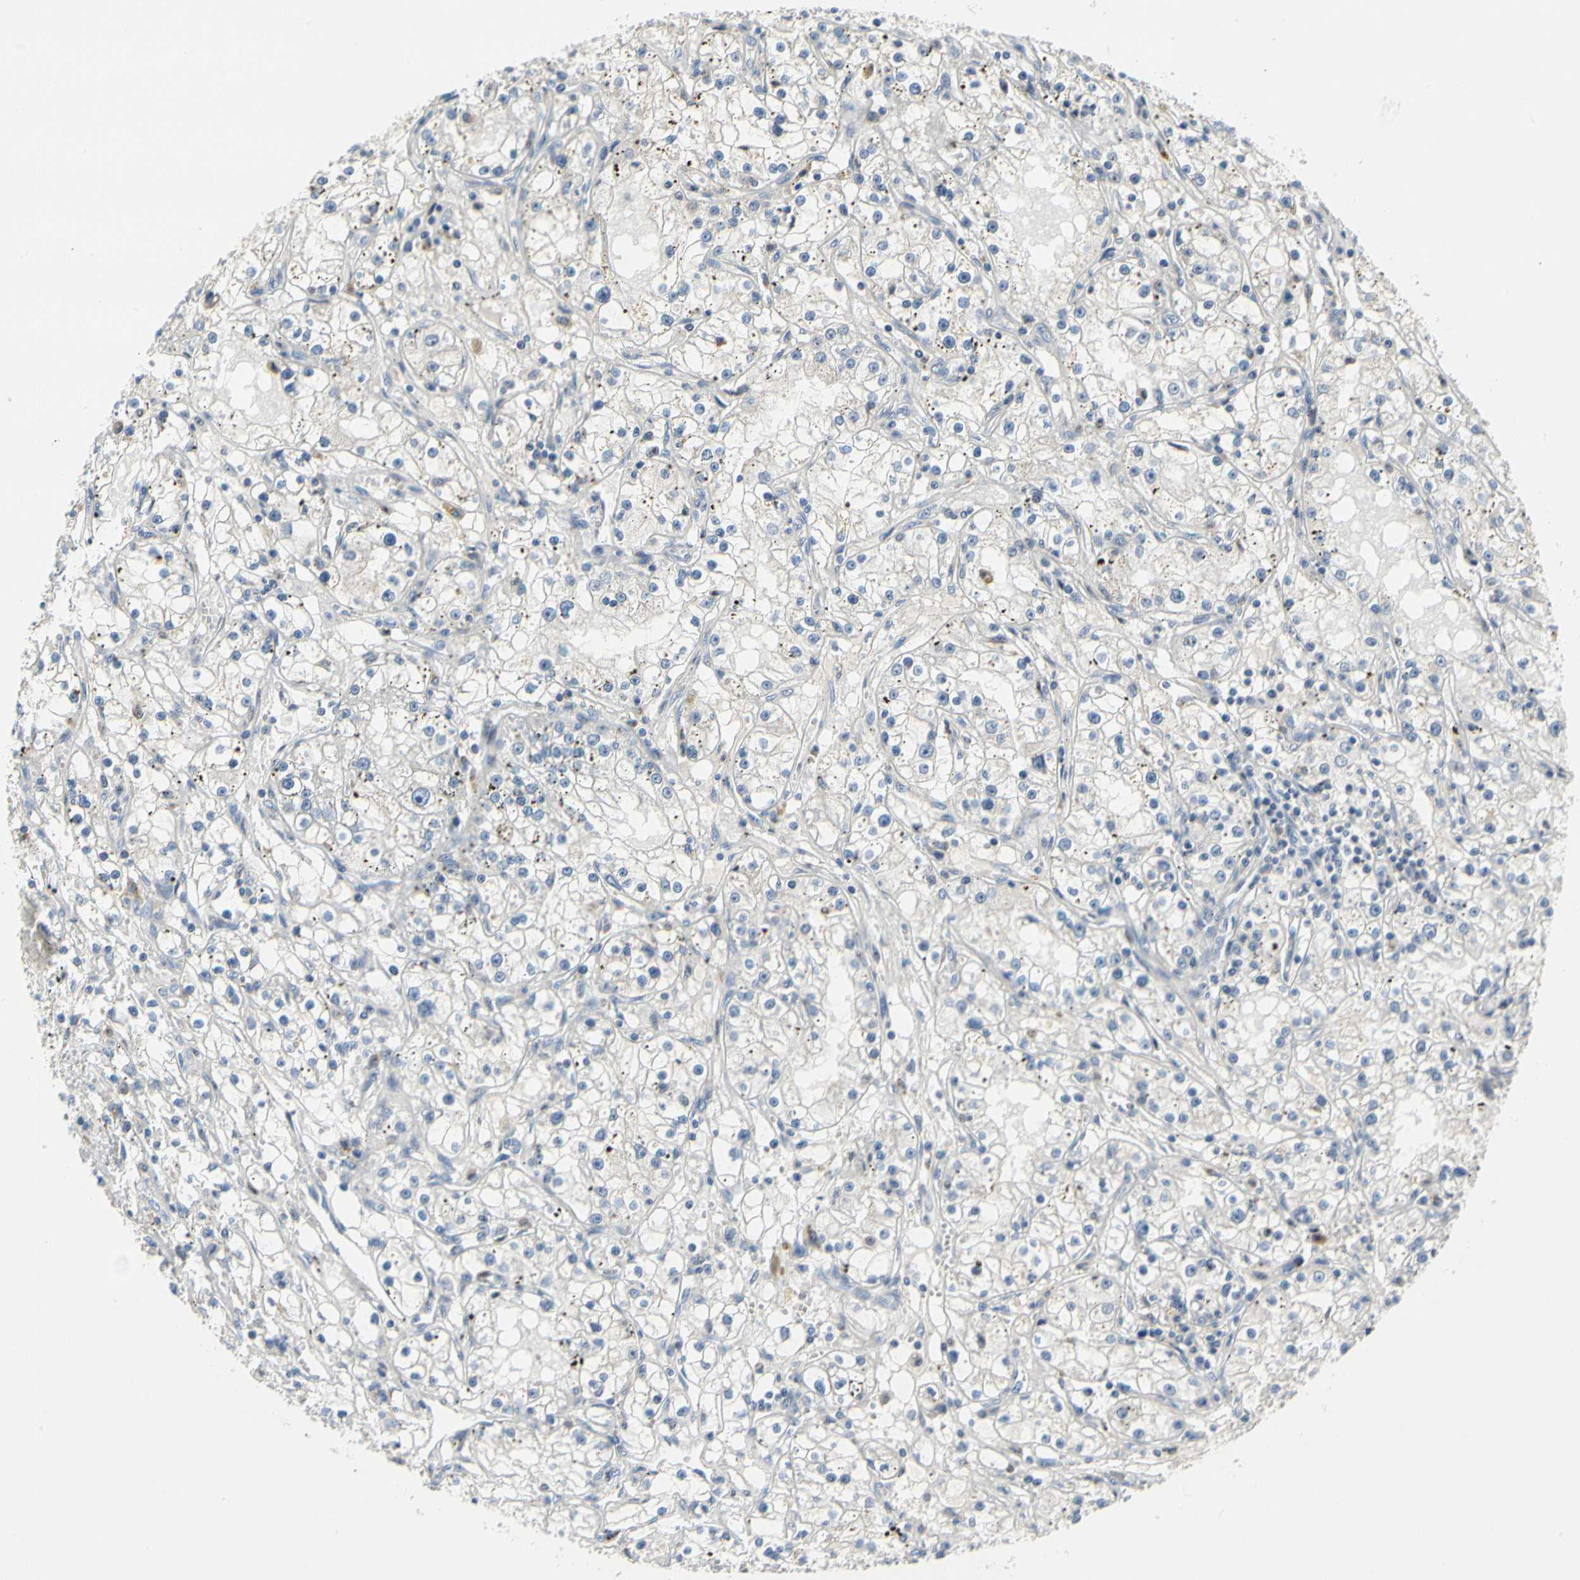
{"staining": {"intensity": "negative", "quantity": "none", "location": "none"}, "tissue": "renal cancer", "cell_type": "Tumor cells", "image_type": "cancer", "snomed": [{"axis": "morphology", "description": "Adenocarcinoma, NOS"}, {"axis": "topography", "description": "Kidney"}], "caption": "Micrograph shows no protein positivity in tumor cells of renal adenocarcinoma tissue. The staining was performed using DAB (3,3'-diaminobenzidine) to visualize the protein expression in brown, while the nuclei were stained in blue with hematoxylin (Magnification: 20x).", "gene": "NFASC", "patient": {"sex": "male", "age": 56}}